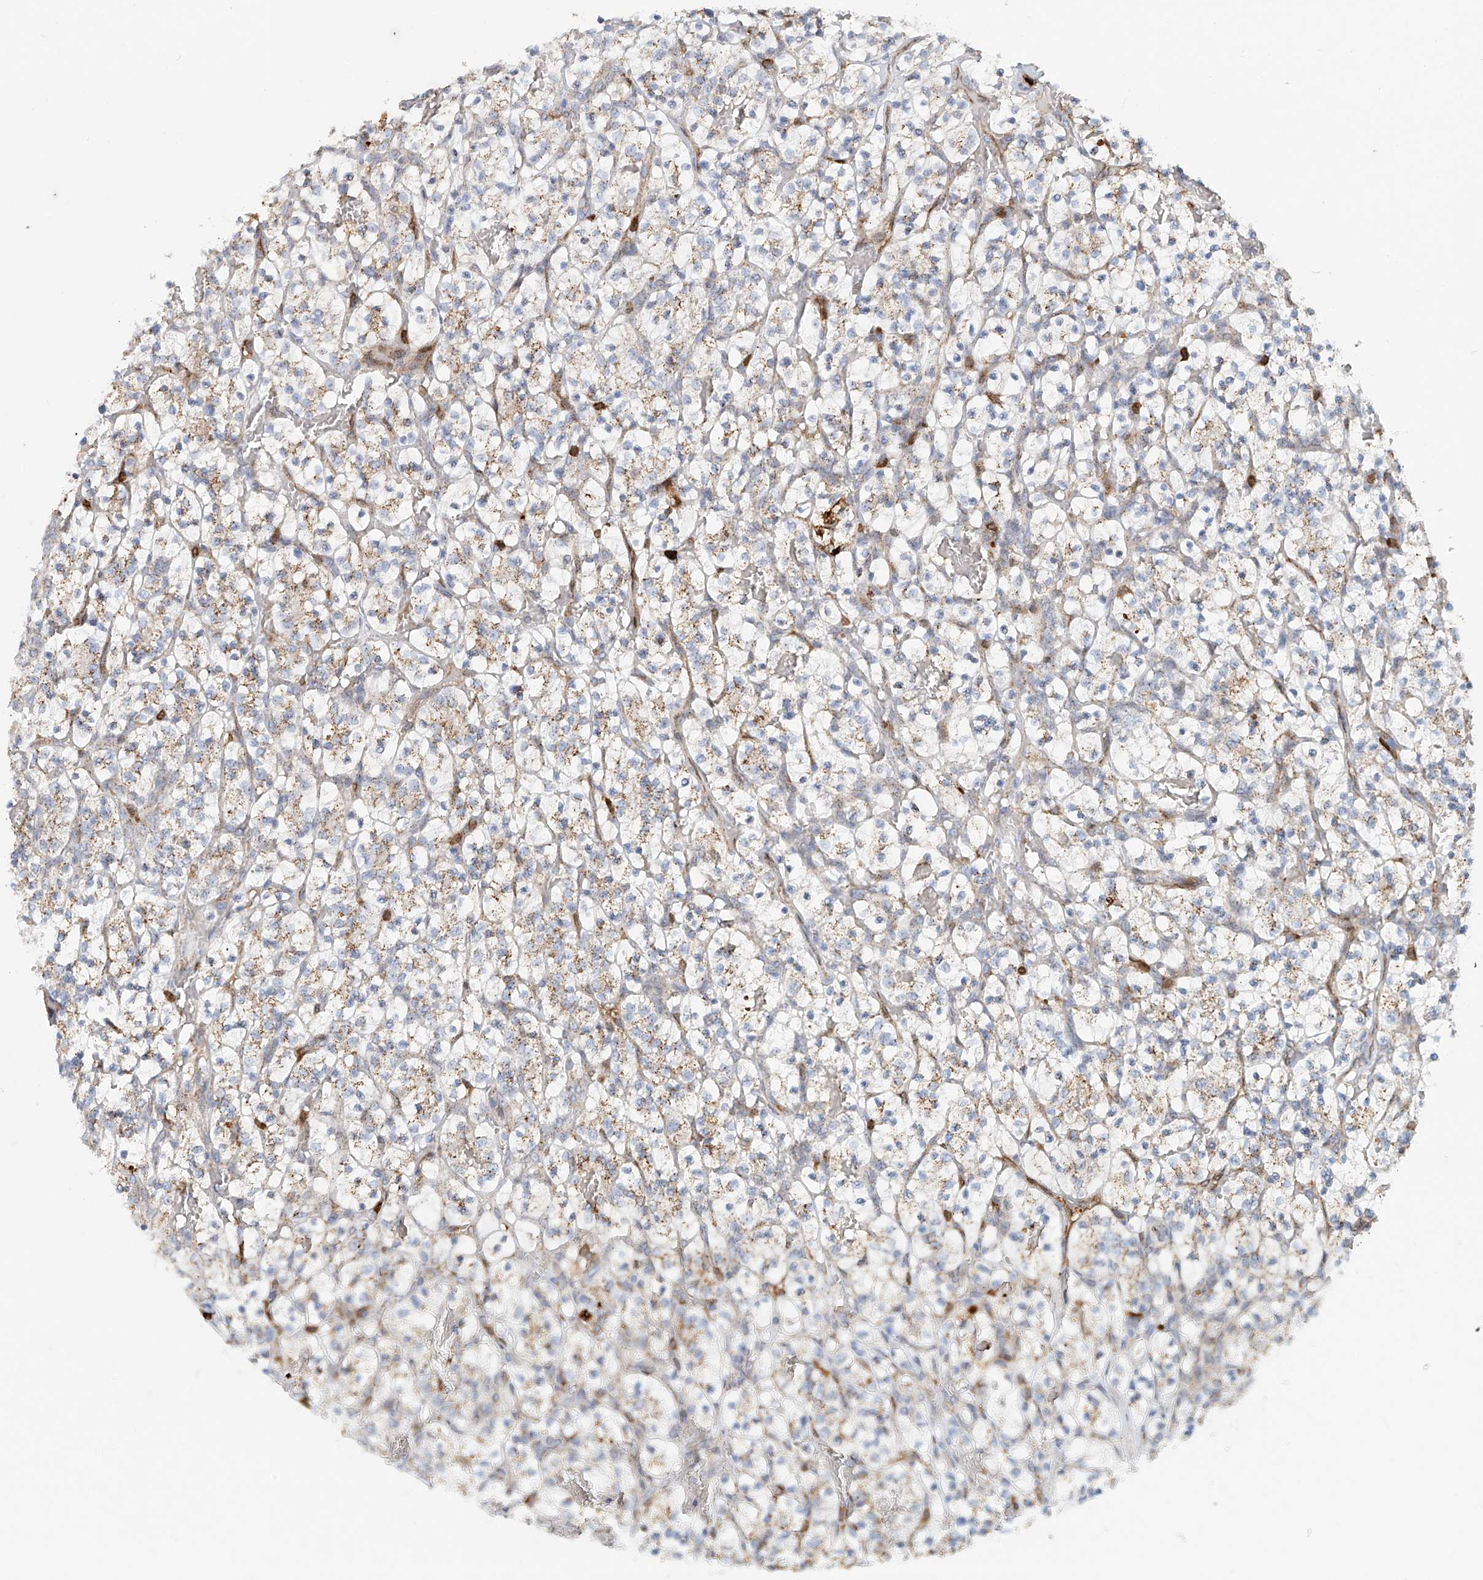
{"staining": {"intensity": "moderate", "quantity": "25%-75%", "location": "cytoplasmic/membranous"}, "tissue": "renal cancer", "cell_type": "Tumor cells", "image_type": "cancer", "snomed": [{"axis": "morphology", "description": "Adenocarcinoma, NOS"}, {"axis": "topography", "description": "Kidney"}], "caption": "Moderate cytoplasmic/membranous expression is appreciated in about 25%-75% of tumor cells in adenocarcinoma (renal).", "gene": "PTPRA", "patient": {"sex": "female", "age": 57}}